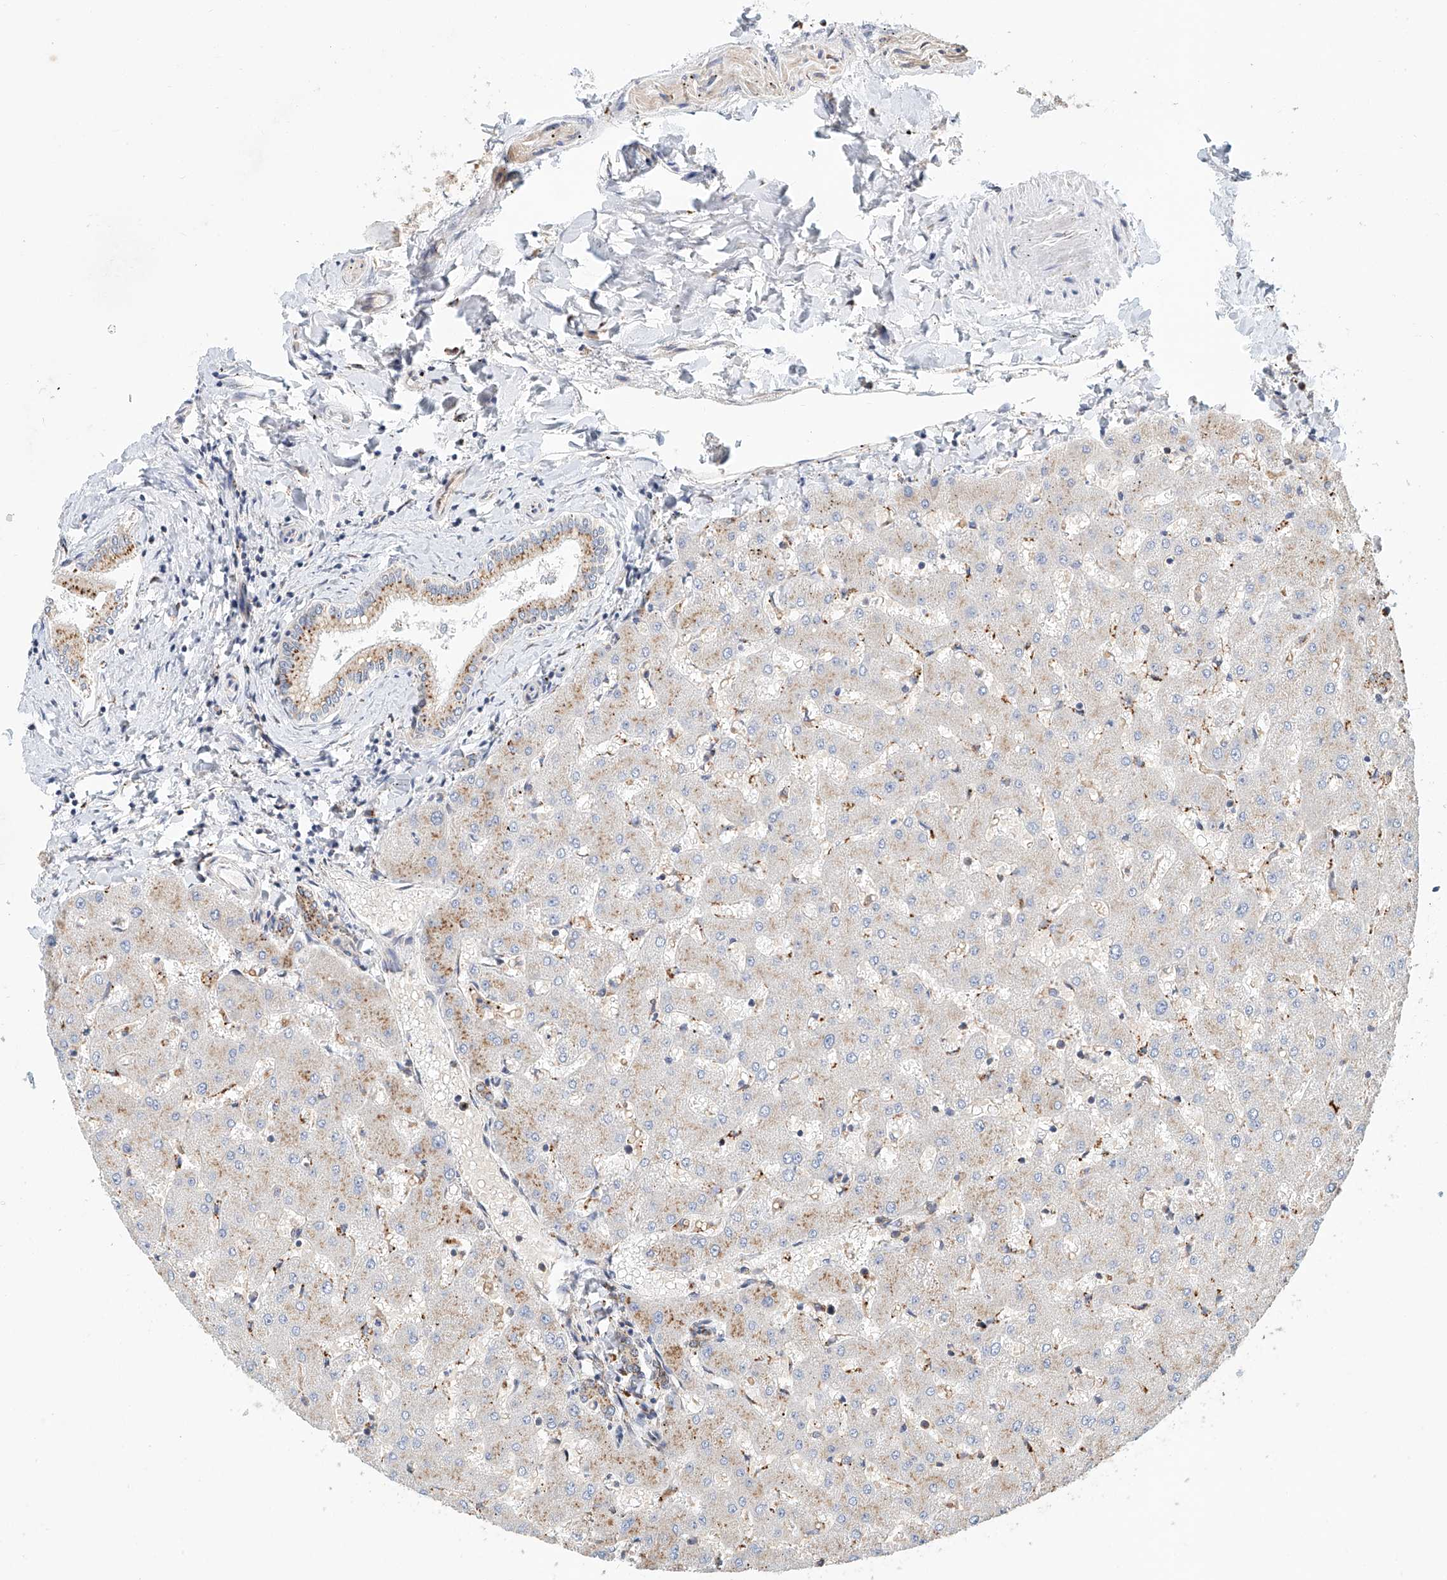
{"staining": {"intensity": "moderate", "quantity": ">75%", "location": "cytoplasmic/membranous"}, "tissue": "liver", "cell_type": "Cholangiocytes", "image_type": "normal", "snomed": [{"axis": "morphology", "description": "Normal tissue, NOS"}, {"axis": "topography", "description": "Liver"}], "caption": "Immunohistochemistry photomicrograph of normal liver: human liver stained using immunohistochemistry exhibits medium levels of moderate protein expression localized specifically in the cytoplasmic/membranous of cholangiocytes, appearing as a cytoplasmic/membranous brown color.", "gene": "HGSNAT", "patient": {"sex": "female", "age": 63}}